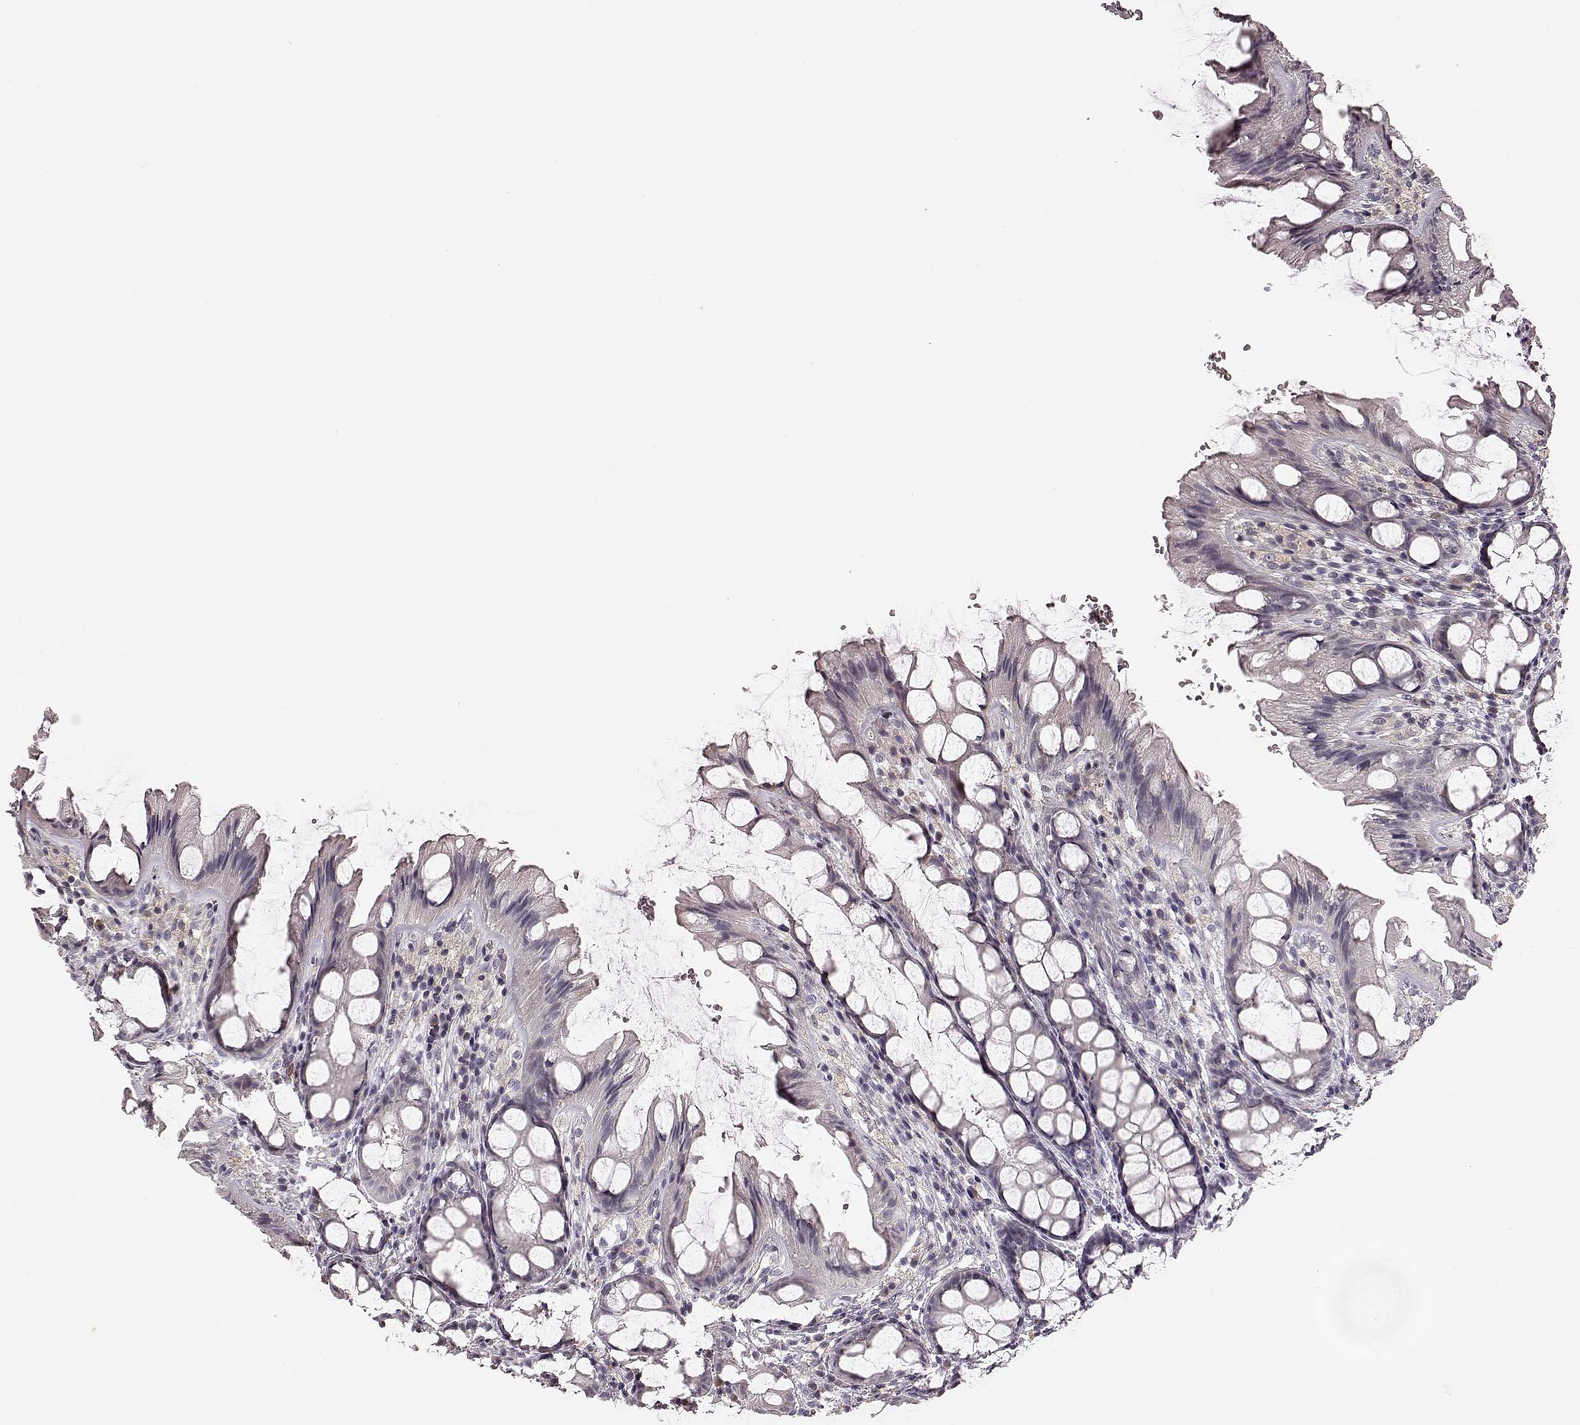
{"staining": {"intensity": "negative", "quantity": "none", "location": "none"}, "tissue": "colon", "cell_type": "Endothelial cells", "image_type": "normal", "snomed": [{"axis": "morphology", "description": "Normal tissue, NOS"}, {"axis": "topography", "description": "Colon"}], "caption": "Unremarkable colon was stained to show a protein in brown. There is no significant positivity in endothelial cells. The staining was performed using DAB (3,3'-diaminobenzidine) to visualize the protein expression in brown, while the nuclei were stained in blue with hematoxylin (Magnification: 20x).", "gene": "MIA", "patient": {"sex": "male", "age": 47}}